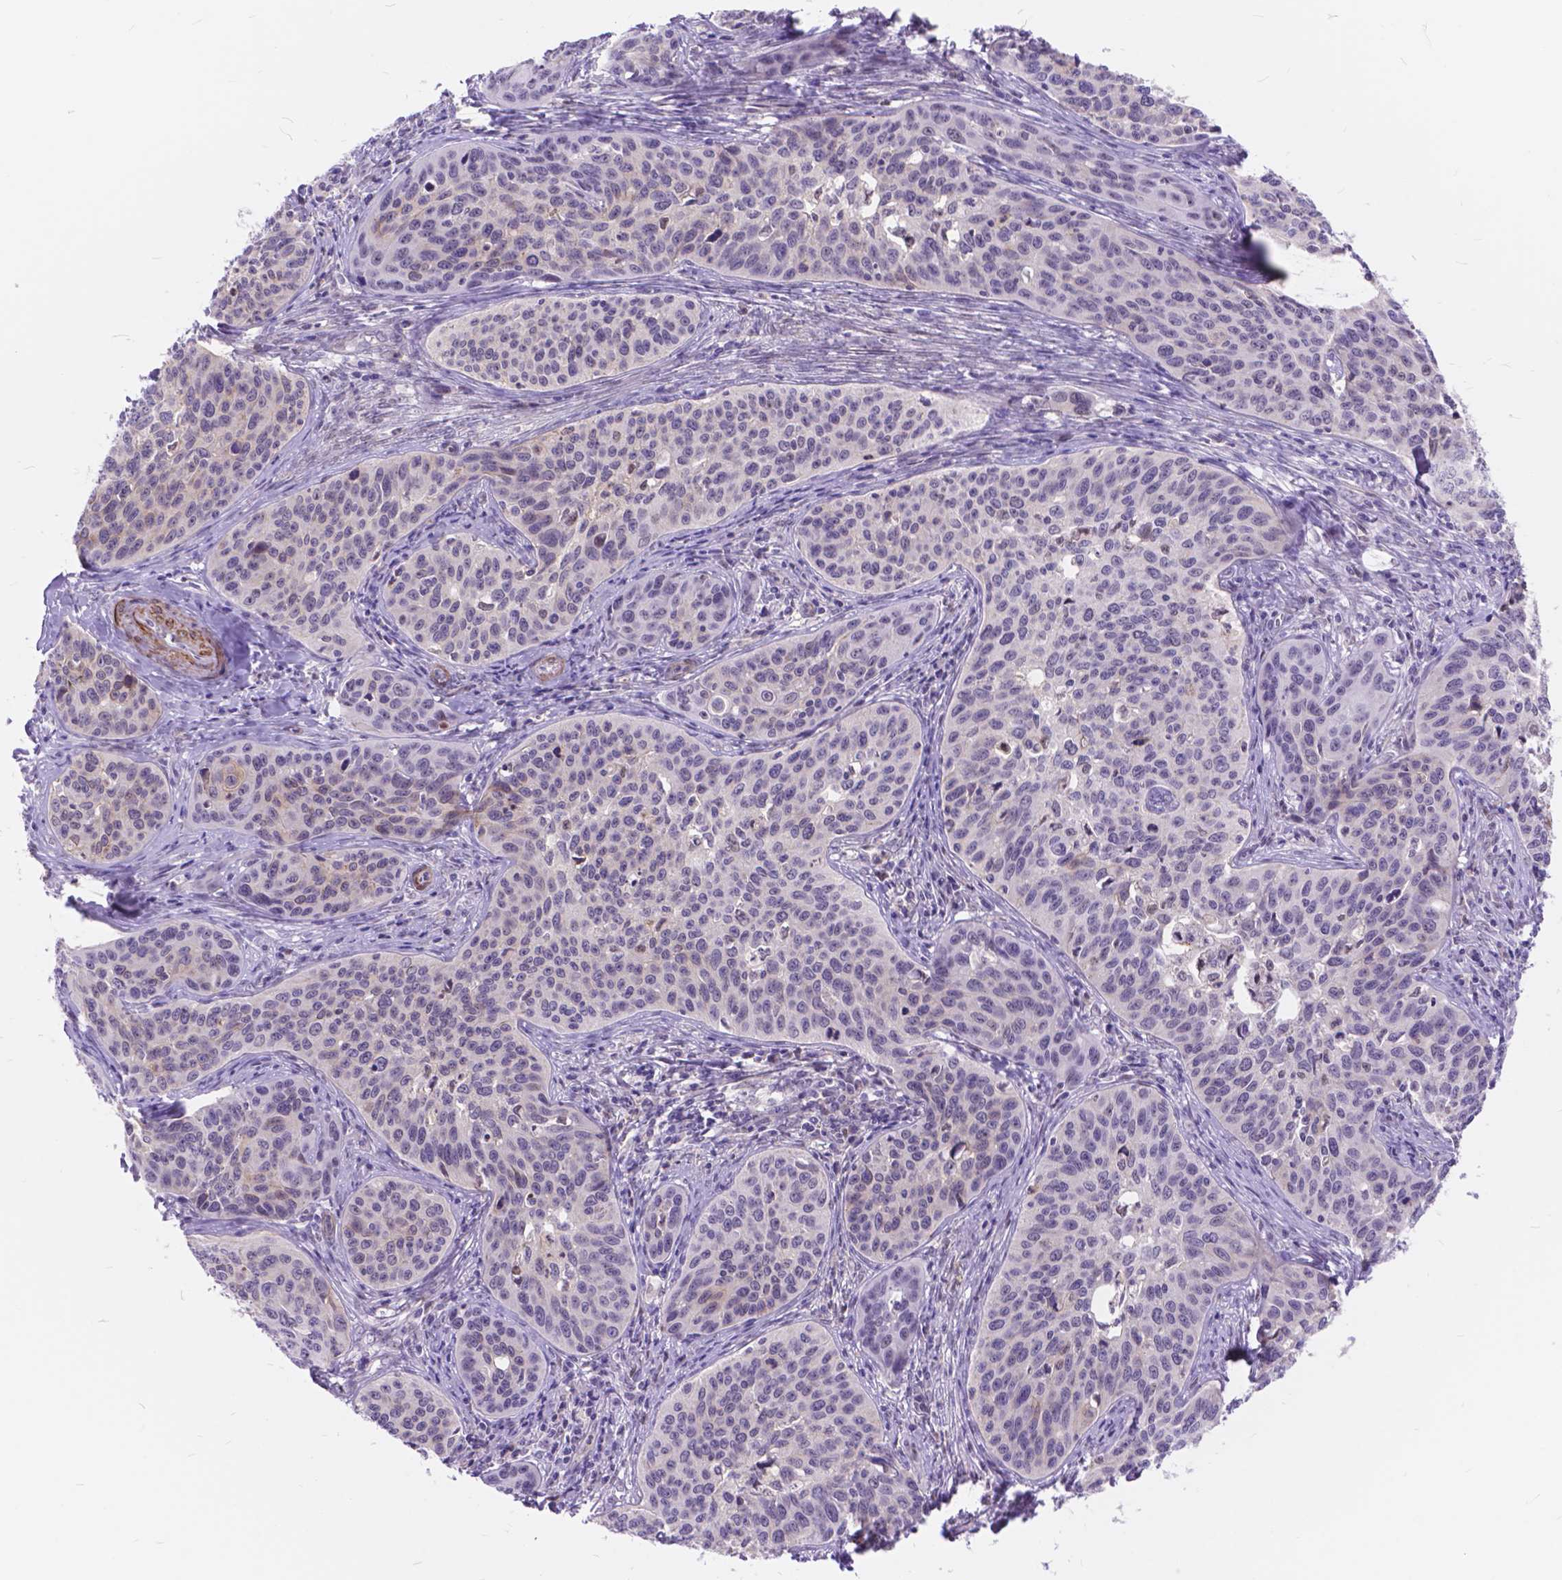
{"staining": {"intensity": "weak", "quantity": "<25%", "location": "cytoplasmic/membranous"}, "tissue": "cervical cancer", "cell_type": "Tumor cells", "image_type": "cancer", "snomed": [{"axis": "morphology", "description": "Squamous cell carcinoma, NOS"}, {"axis": "topography", "description": "Cervix"}], "caption": "Tumor cells show no significant staining in cervical squamous cell carcinoma. (Immunohistochemistry (ihc), brightfield microscopy, high magnification).", "gene": "MAN2C1", "patient": {"sex": "female", "age": 31}}